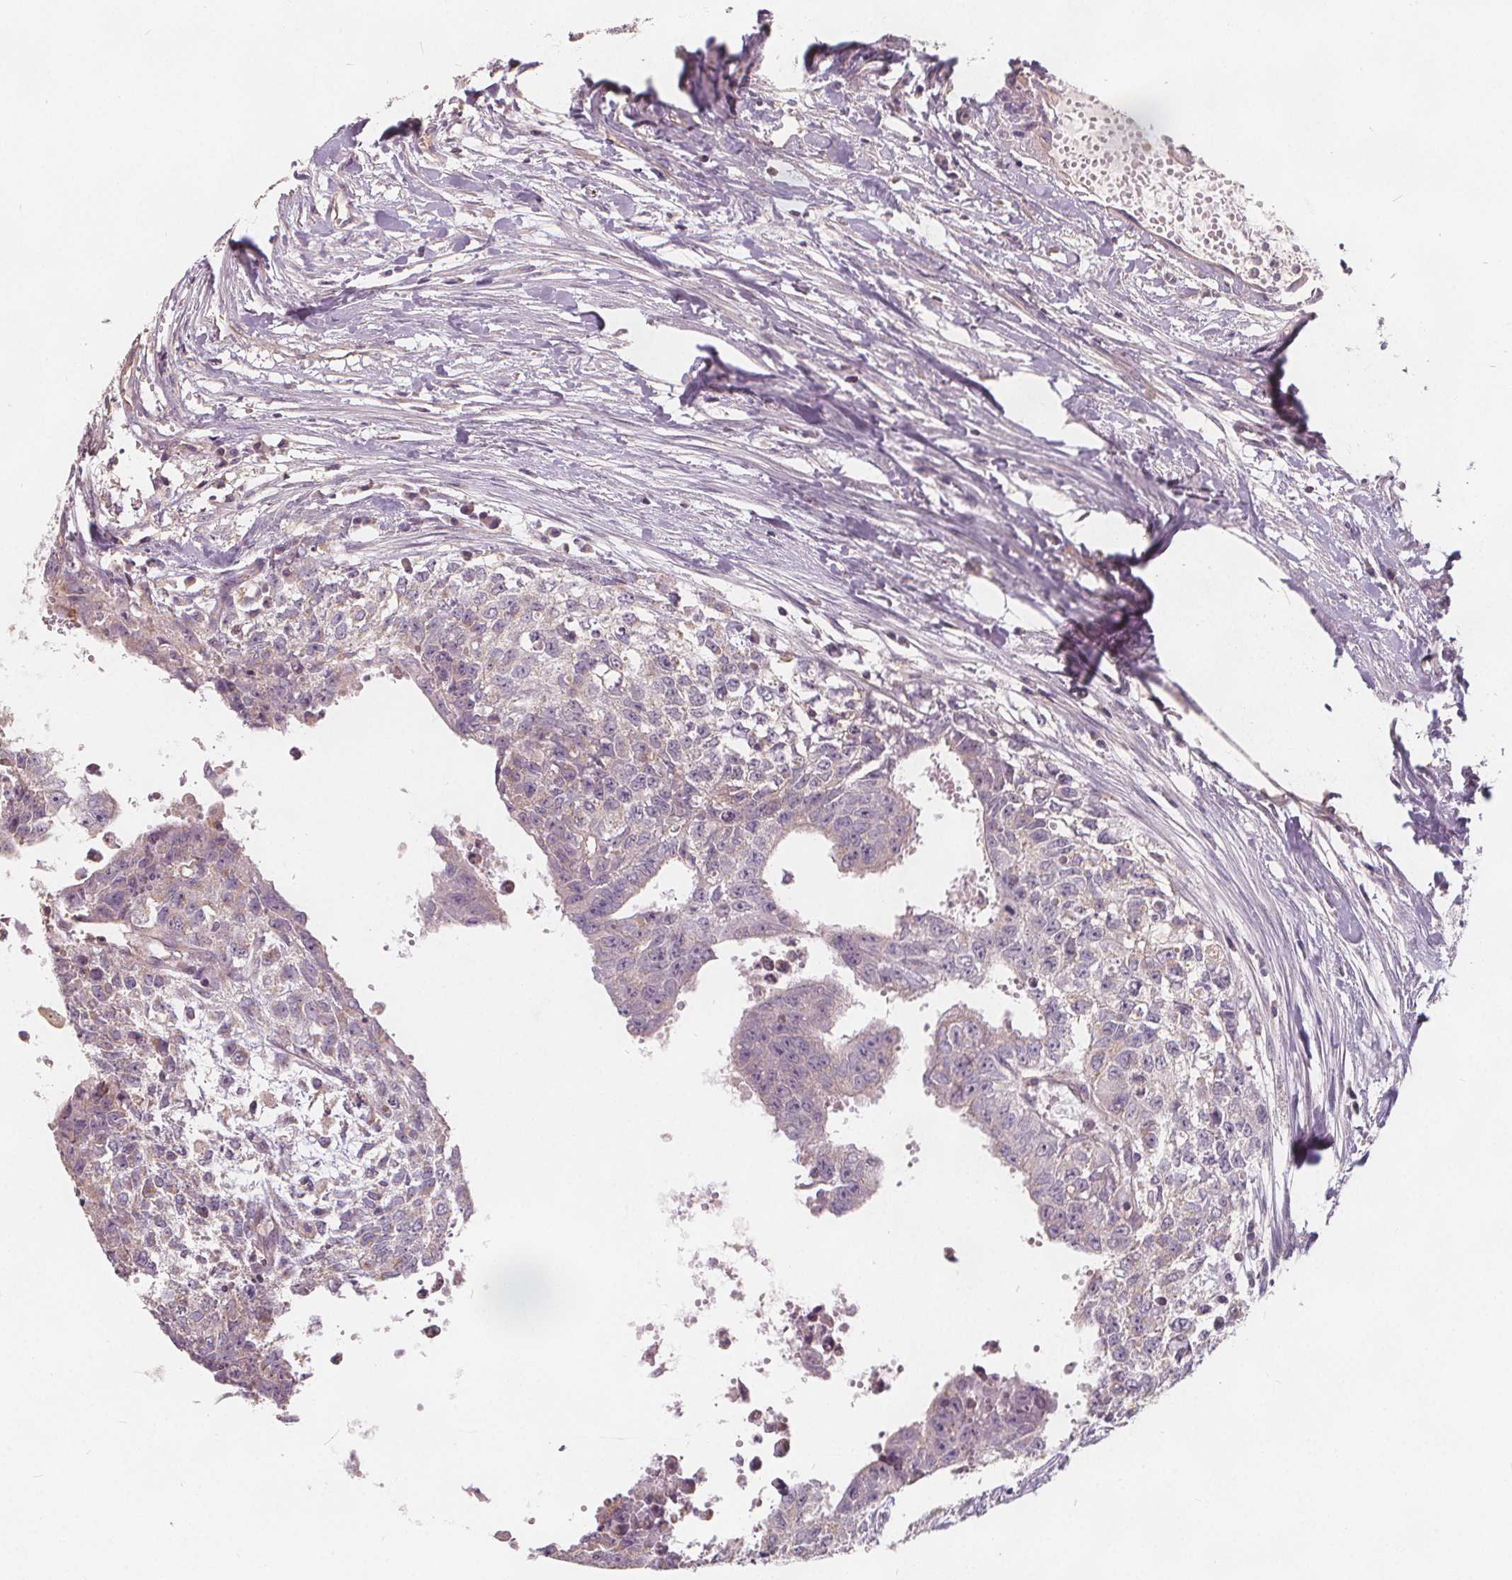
{"staining": {"intensity": "negative", "quantity": "none", "location": "none"}, "tissue": "testis cancer", "cell_type": "Tumor cells", "image_type": "cancer", "snomed": [{"axis": "morphology", "description": "Carcinoma, Embryonal, NOS"}, {"axis": "morphology", "description": "Teratoma, malignant, NOS"}, {"axis": "topography", "description": "Testis"}], "caption": "Immunohistochemistry image of testis embryonal carcinoma stained for a protein (brown), which exhibits no staining in tumor cells.", "gene": "DRC3", "patient": {"sex": "male", "age": 24}}